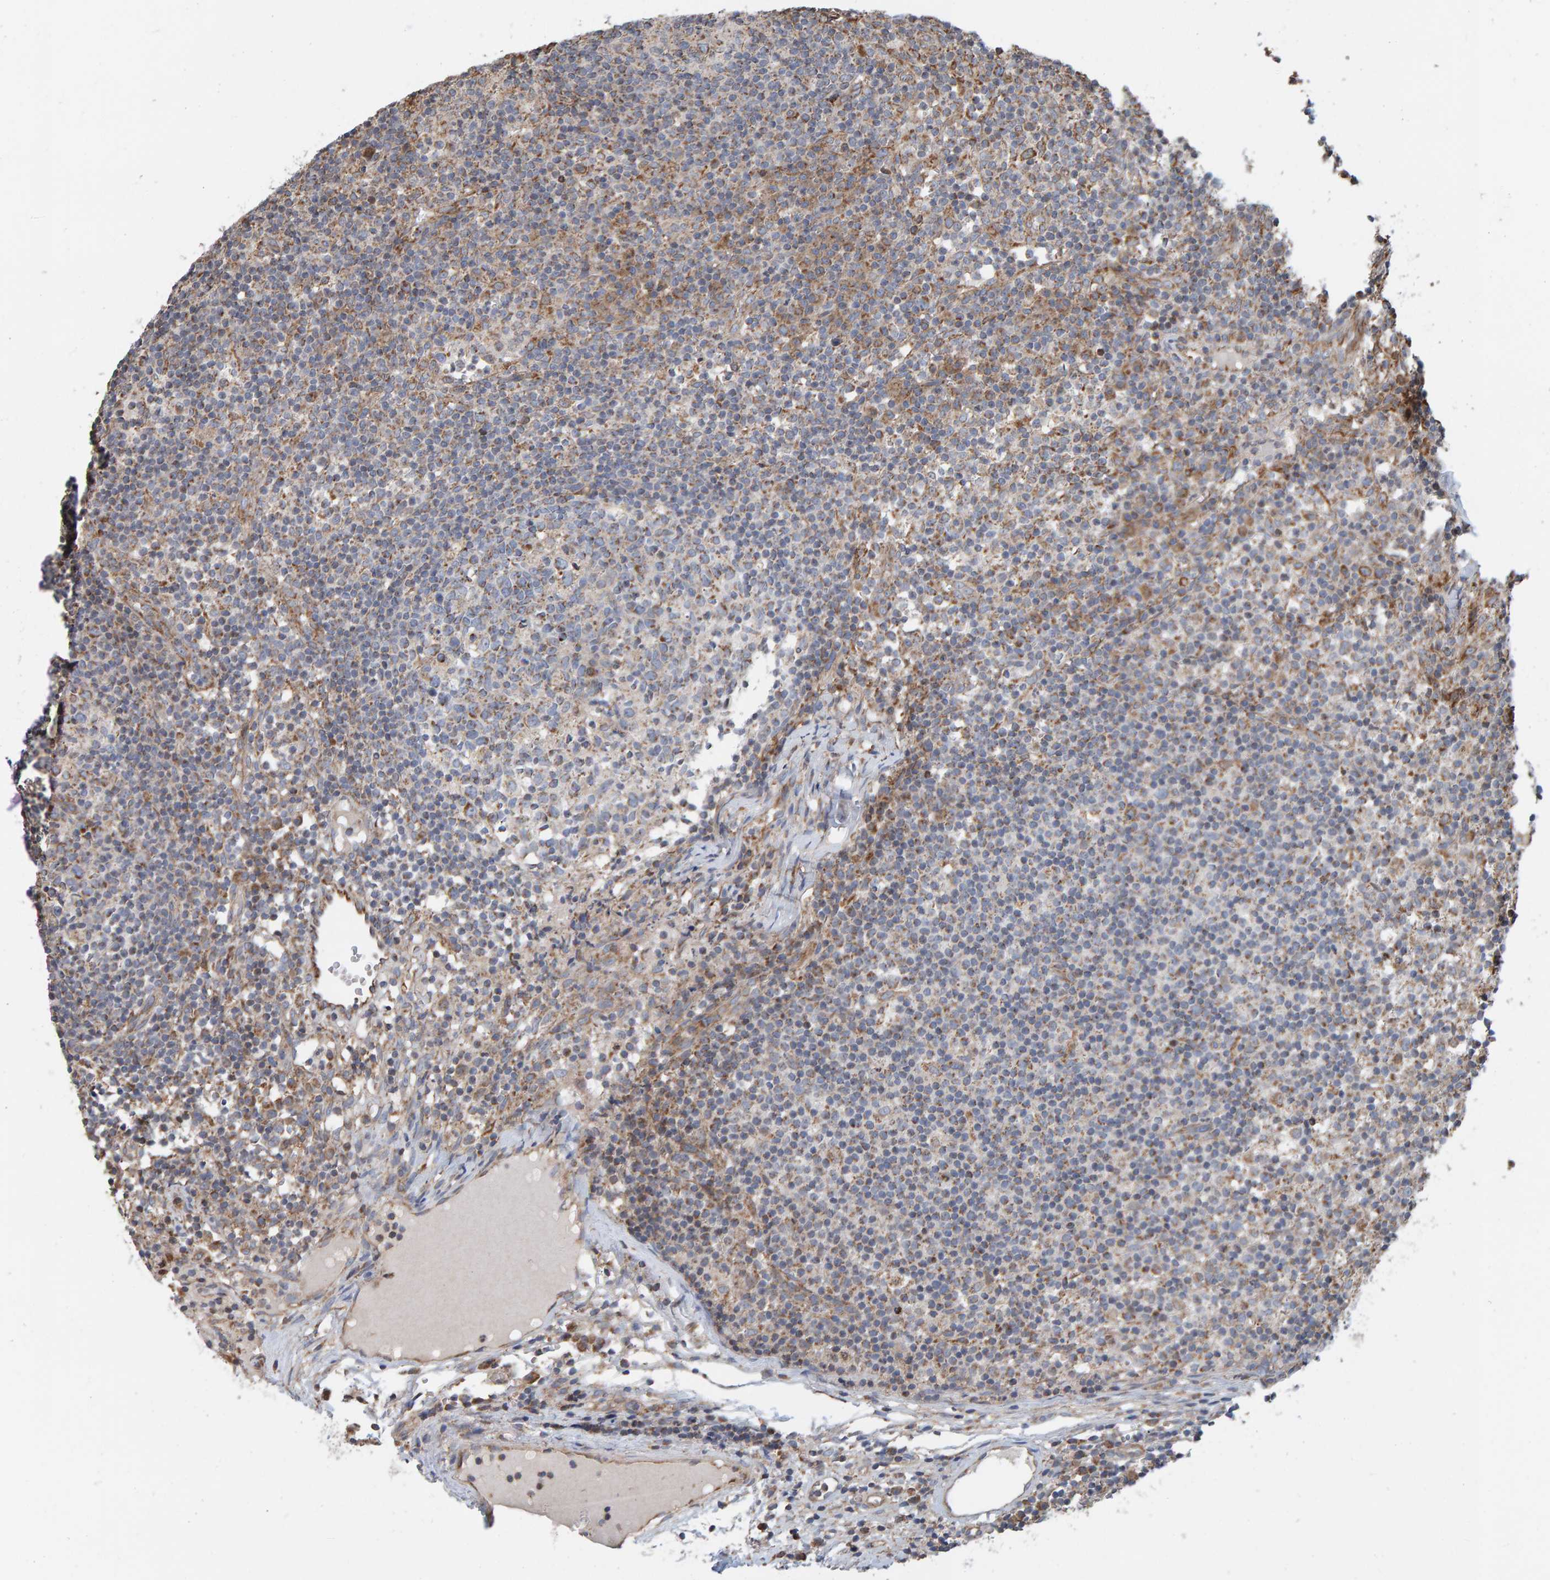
{"staining": {"intensity": "moderate", "quantity": ">75%", "location": "cytoplasmic/membranous"}, "tissue": "lymph node", "cell_type": "Germinal center cells", "image_type": "normal", "snomed": [{"axis": "morphology", "description": "Normal tissue, NOS"}, {"axis": "morphology", "description": "Inflammation, NOS"}, {"axis": "topography", "description": "Lymph node"}], "caption": "High-power microscopy captured an immunohistochemistry (IHC) image of unremarkable lymph node, revealing moderate cytoplasmic/membranous staining in about >75% of germinal center cells. (IHC, brightfield microscopy, high magnification).", "gene": "MRPL45", "patient": {"sex": "male", "age": 55}}